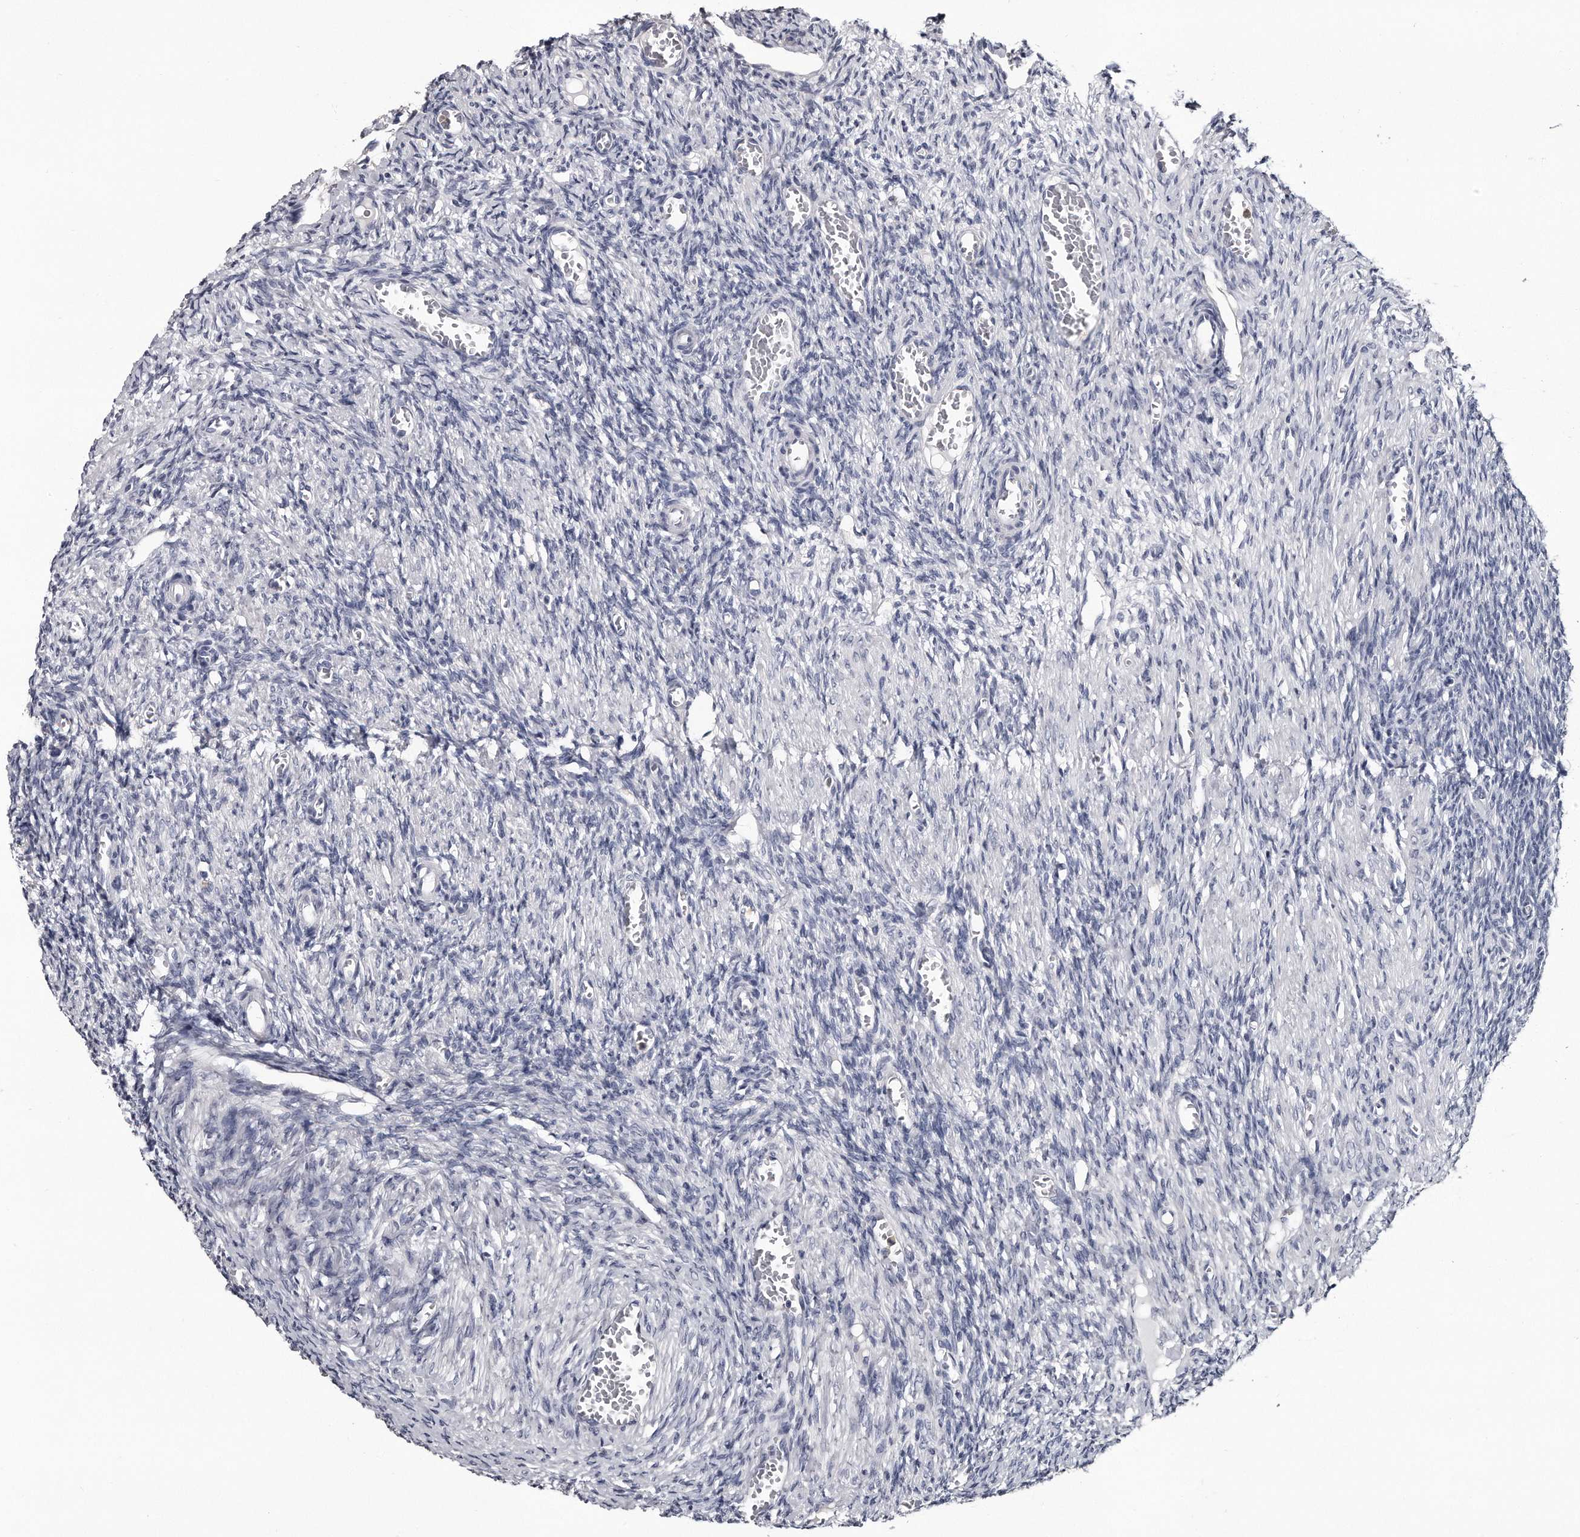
{"staining": {"intensity": "negative", "quantity": "none", "location": "none"}, "tissue": "ovary", "cell_type": "Ovarian stroma cells", "image_type": "normal", "snomed": [{"axis": "morphology", "description": "Normal tissue, NOS"}, {"axis": "topography", "description": "Ovary"}], "caption": "A high-resolution micrograph shows immunohistochemistry (IHC) staining of normal ovary, which displays no significant expression in ovarian stroma cells.", "gene": "GAPVD1", "patient": {"sex": "female", "age": 27}}